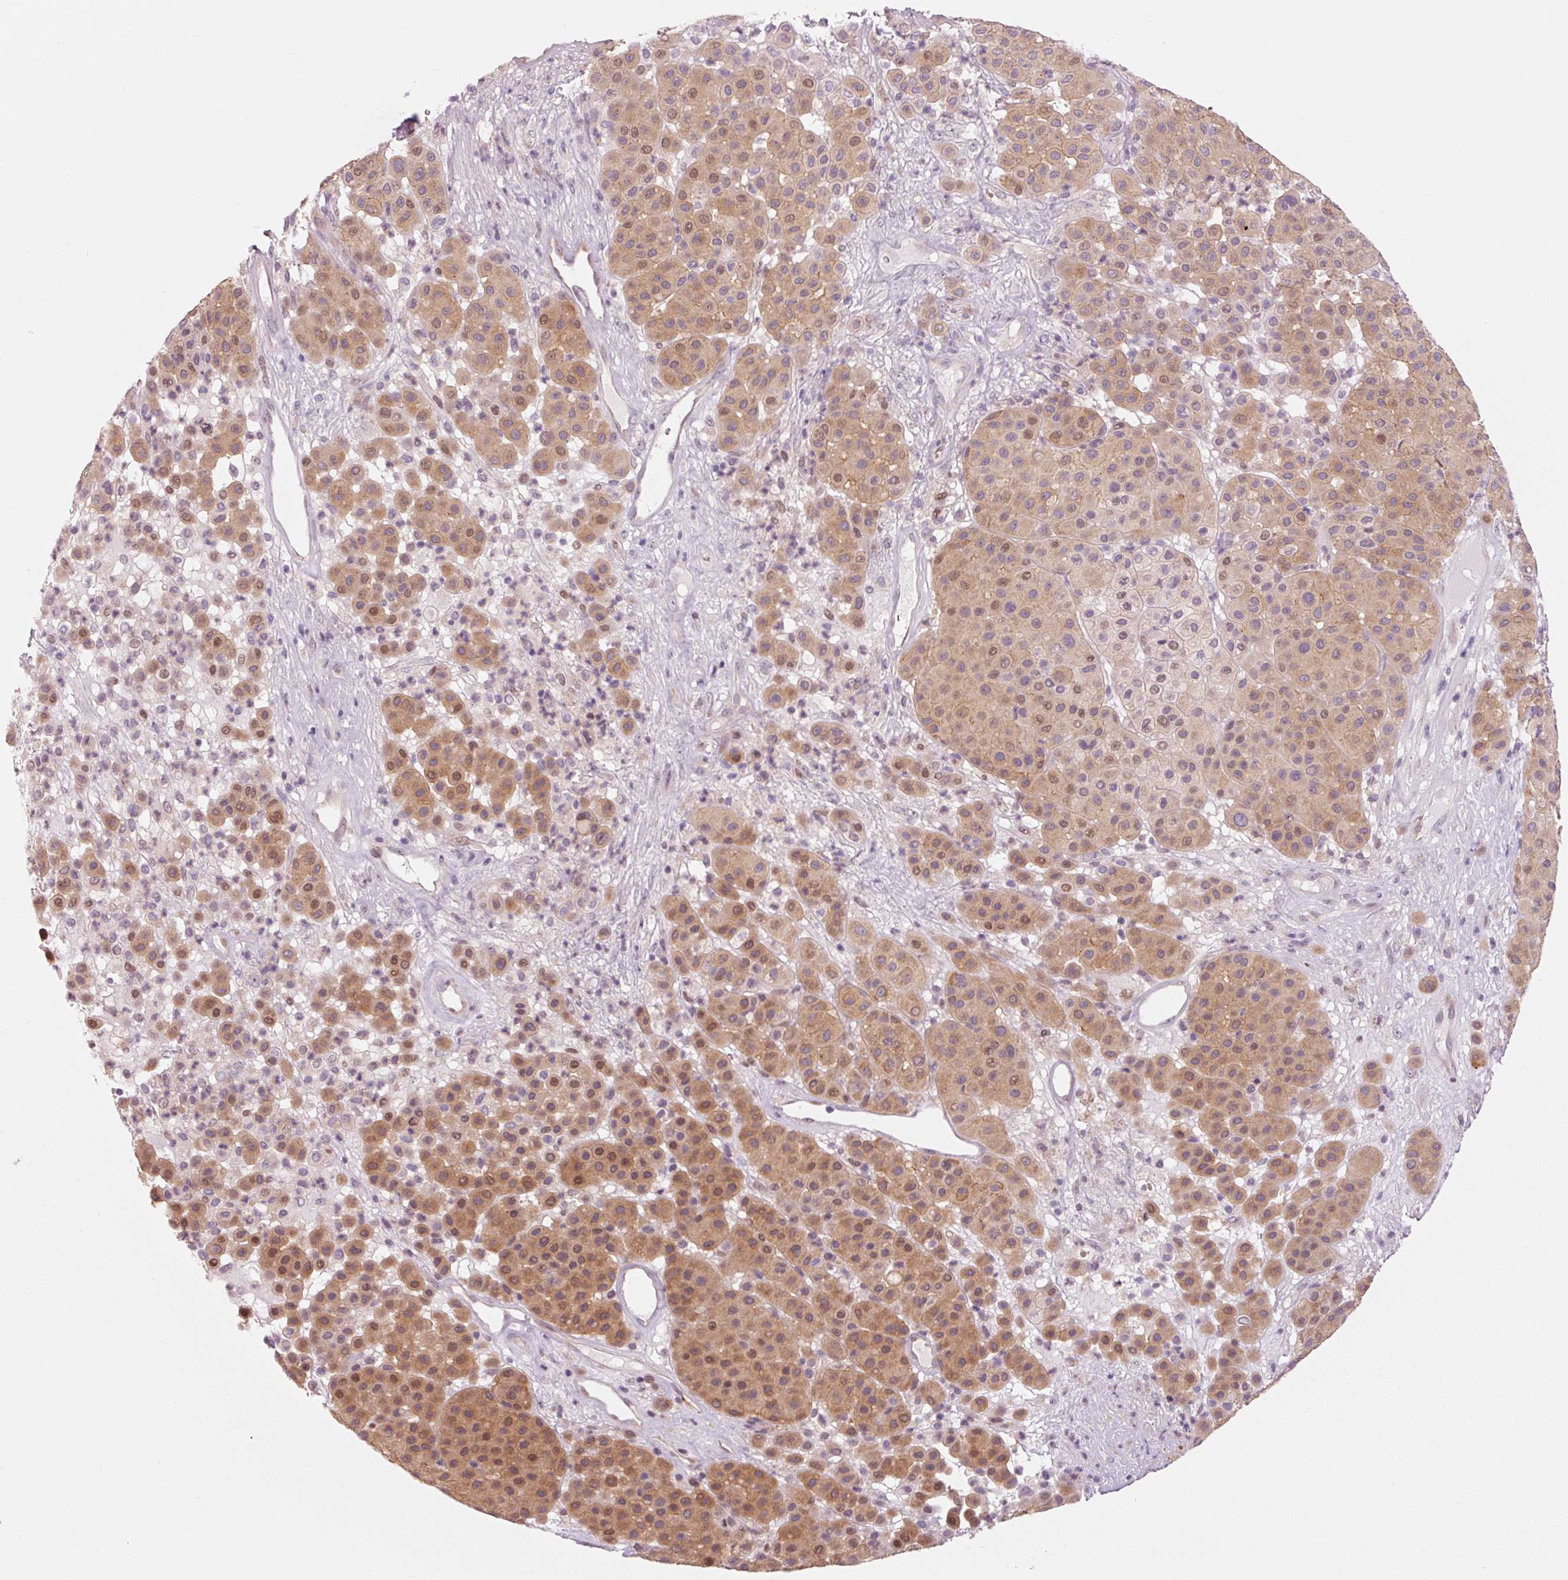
{"staining": {"intensity": "moderate", "quantity": ">75%", "location": "cytoplasmic/membranous,nuclear"}, "tissue": "melanoma", "cell_type": "Tumor cells", "image_type": "cancer", "snomed": [{"axis": "morphology", "description": "Malignant melanoma, Metastatic site"}, {"axis": "topography", "description": "Smooth muscle"}], "caption": "Melanoma stained for a protein demonstrates moderate cytoplasmic/membranous and nuclear positivity in tumor cells.", "gene": "DAPP1", "patient": {"sex": "male", "age": 41}}